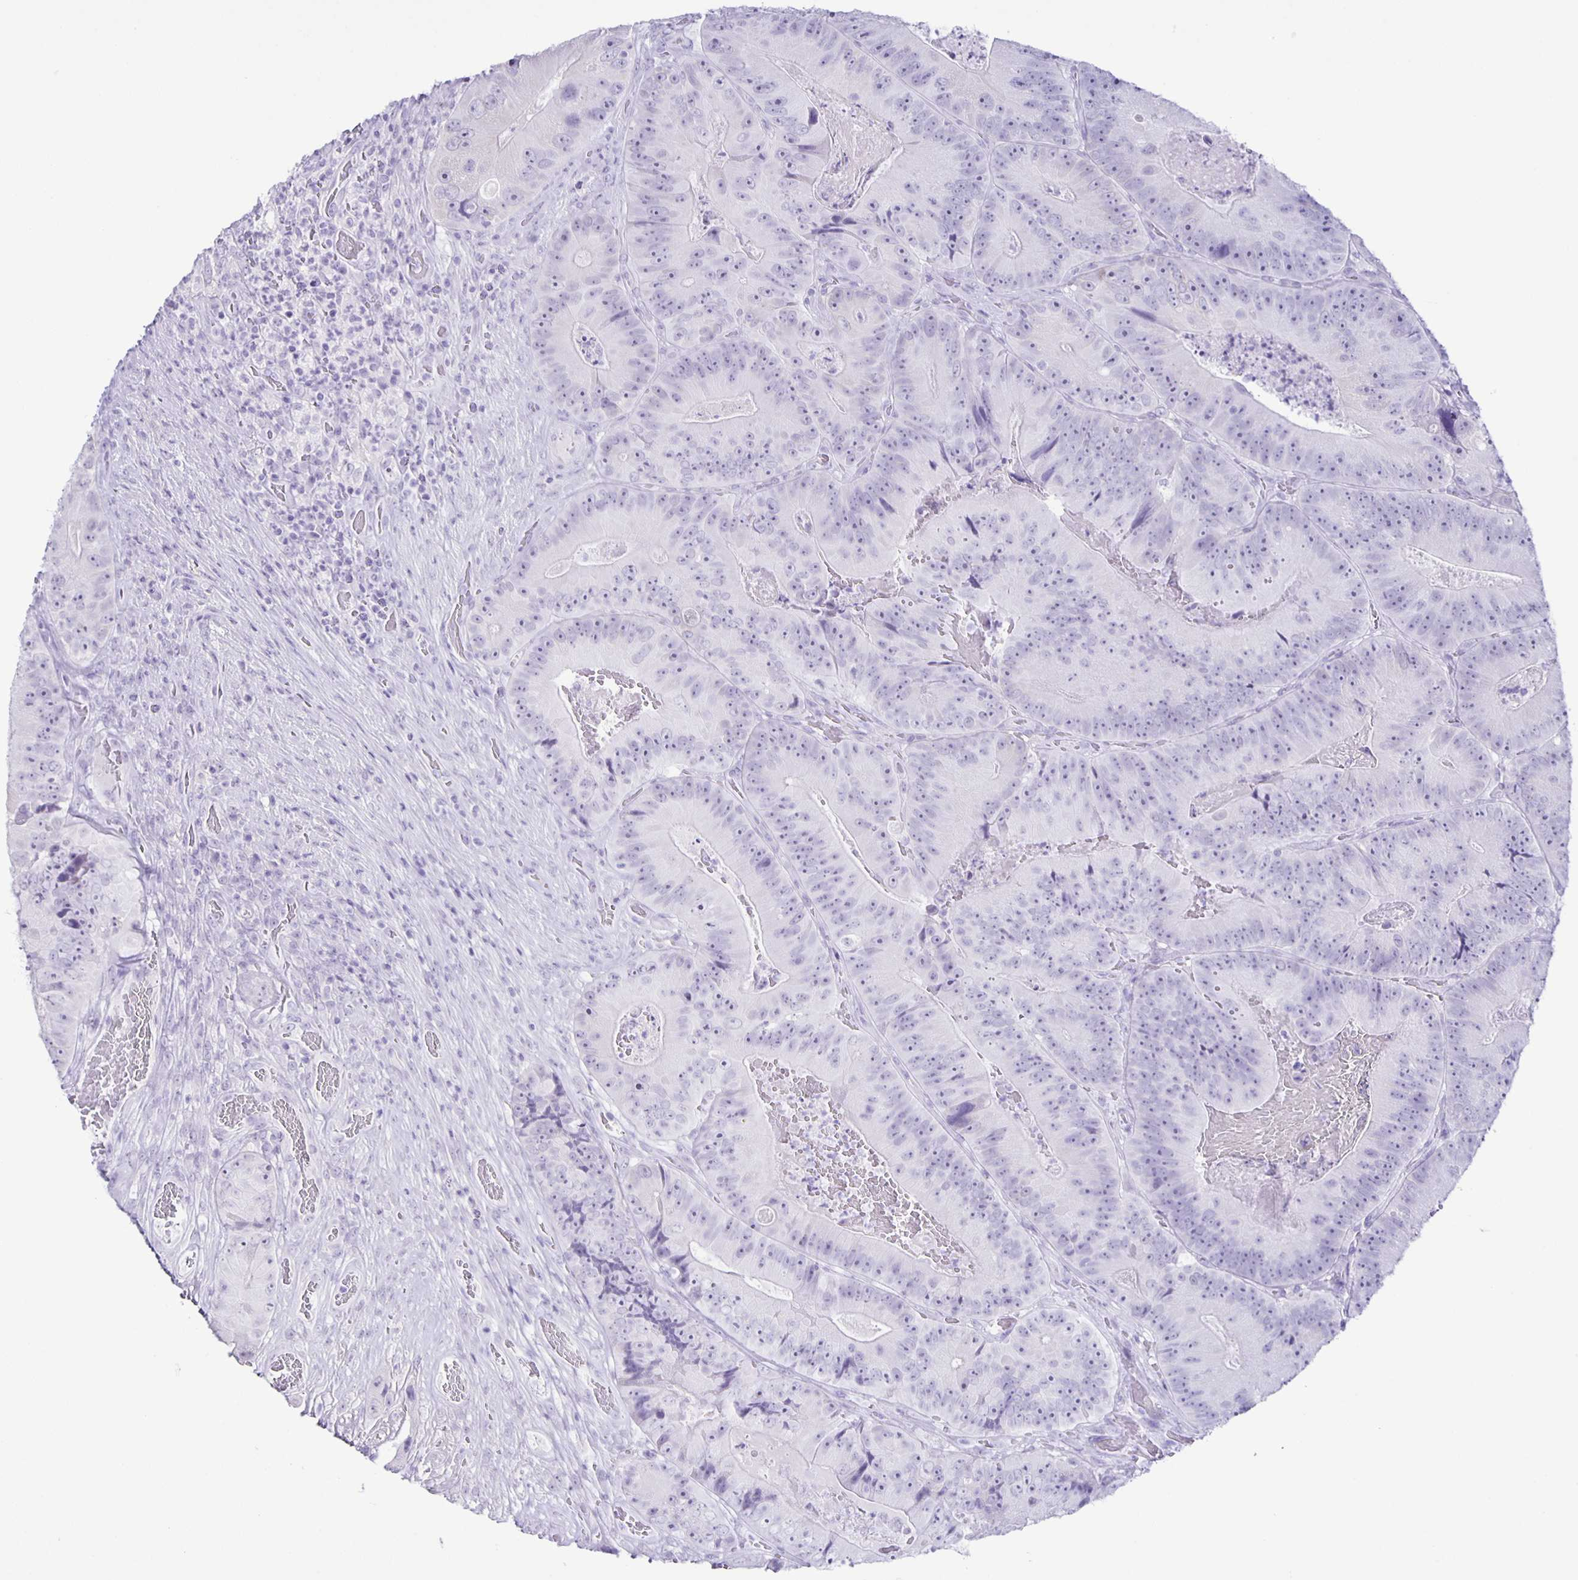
{"staining": {"intensity": "negative", "quantity": "none", "location": "none"}, "tissue": "colorectal cancer", "cell_type": "Tumor cells", "image_type": "cancer", "snomed": [{"axis": "morphology", "description": "Adenocarcinoma, NOS"}, {"axis": "topography", "description": "Colon"}], "caption": "Immunohistochemistry (IHC) histopathology image of colorectal adenocarcinoma stained for a protein (brown), which displays no positivity in tumor cells.", "gene": "EZHIP", "patient": {"sex": "female", "age": 86}}